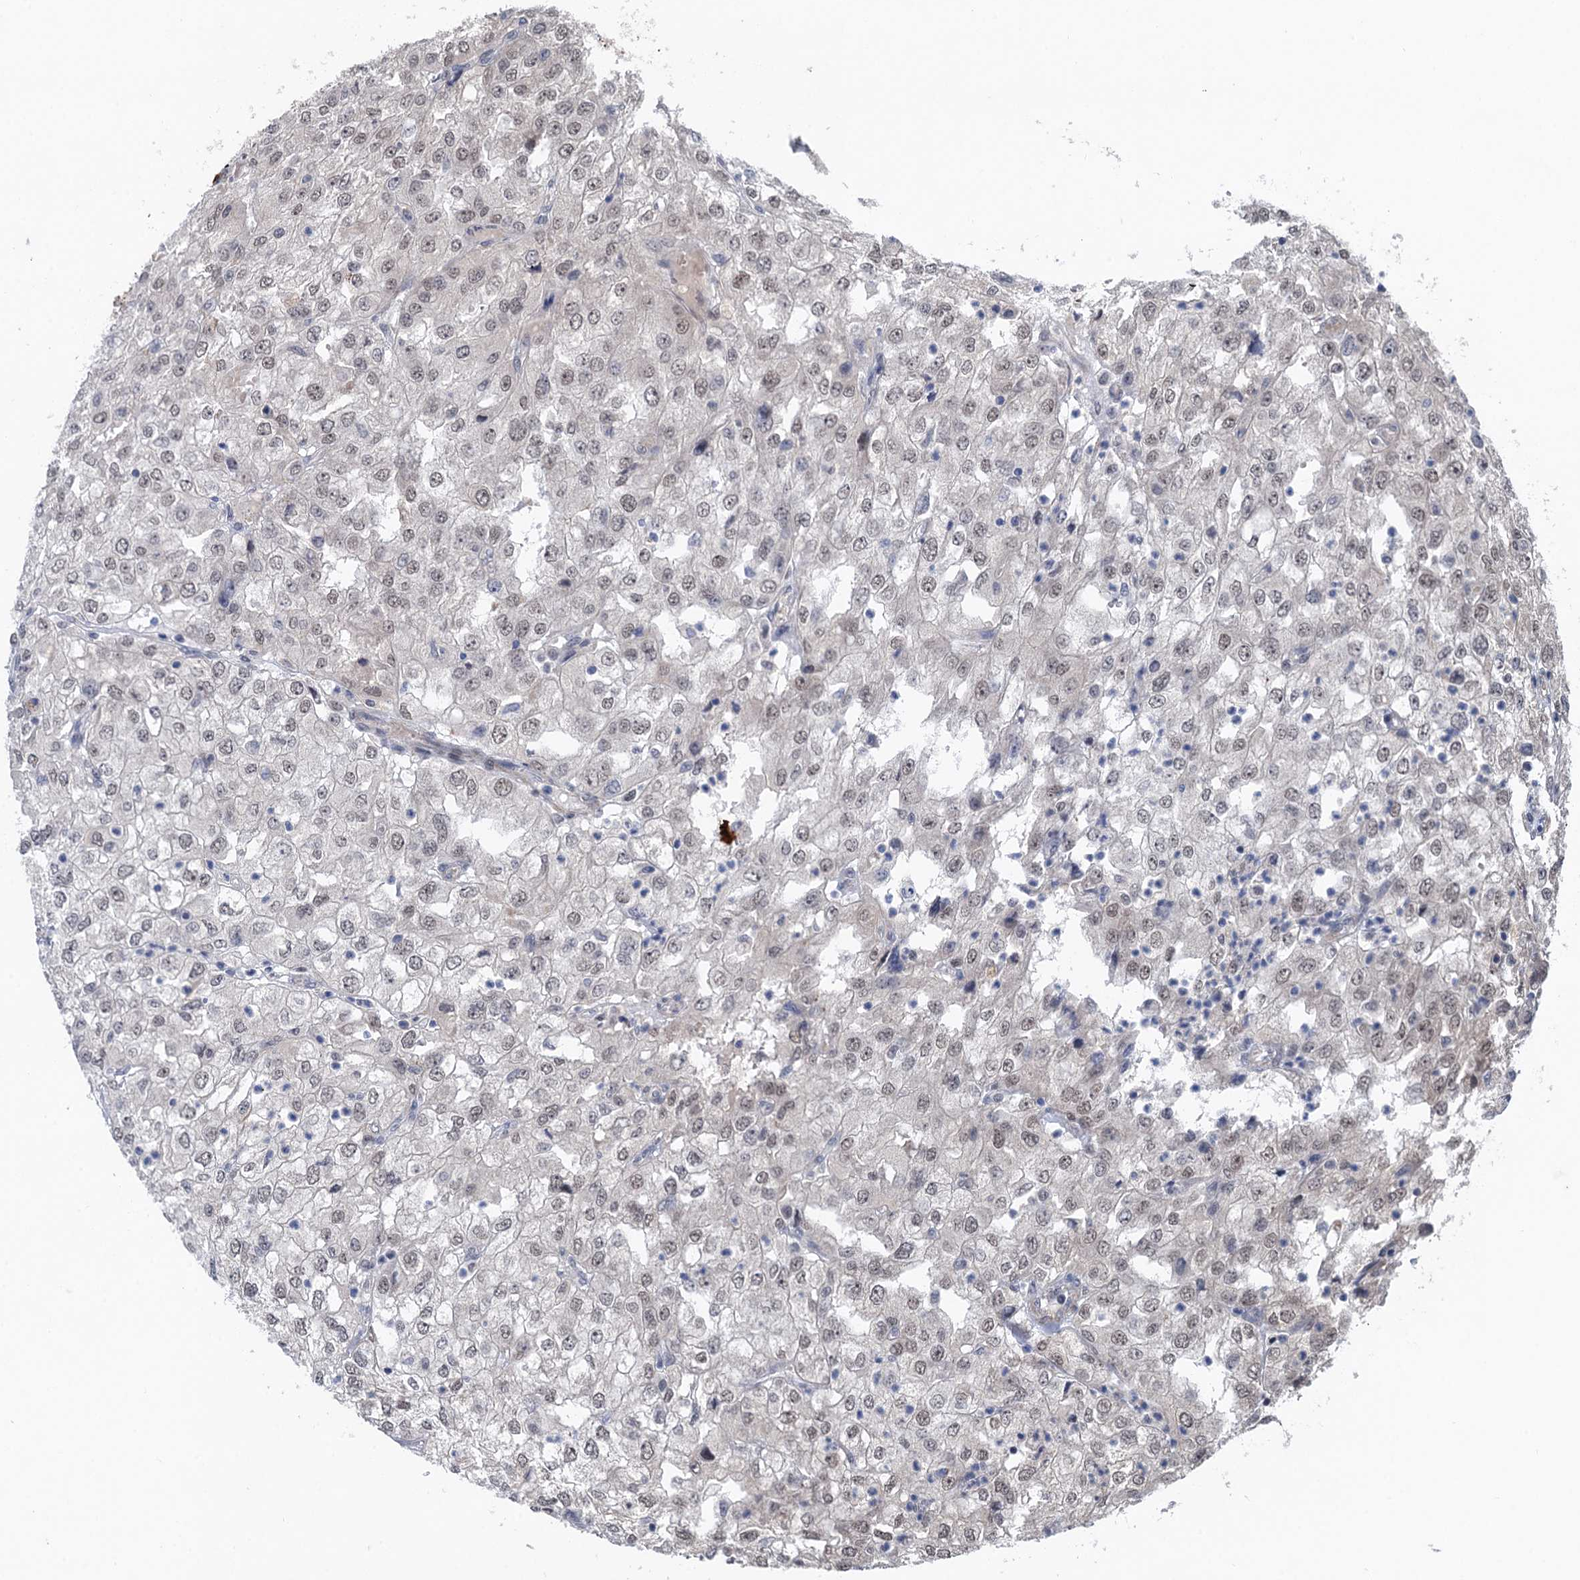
{"staining": {"intensity": "negative", "quantity": "none", "location": "none"}, "tissue": "renal cancer", "cell_type": "Tumor cells", "image_type": "cancer", "snomed": [{"axis": "morphology", "description": "Adenocarcinoma, NOS"}, {"axis": "topography", "description": "Kidney"}], "caption": "A high-resolution micrograph shows IHC staining of renal cancer, which shows no significant staining in tumor cells.", "gene": "TTC31", "patient": {"sex": "female", "age": 54}}